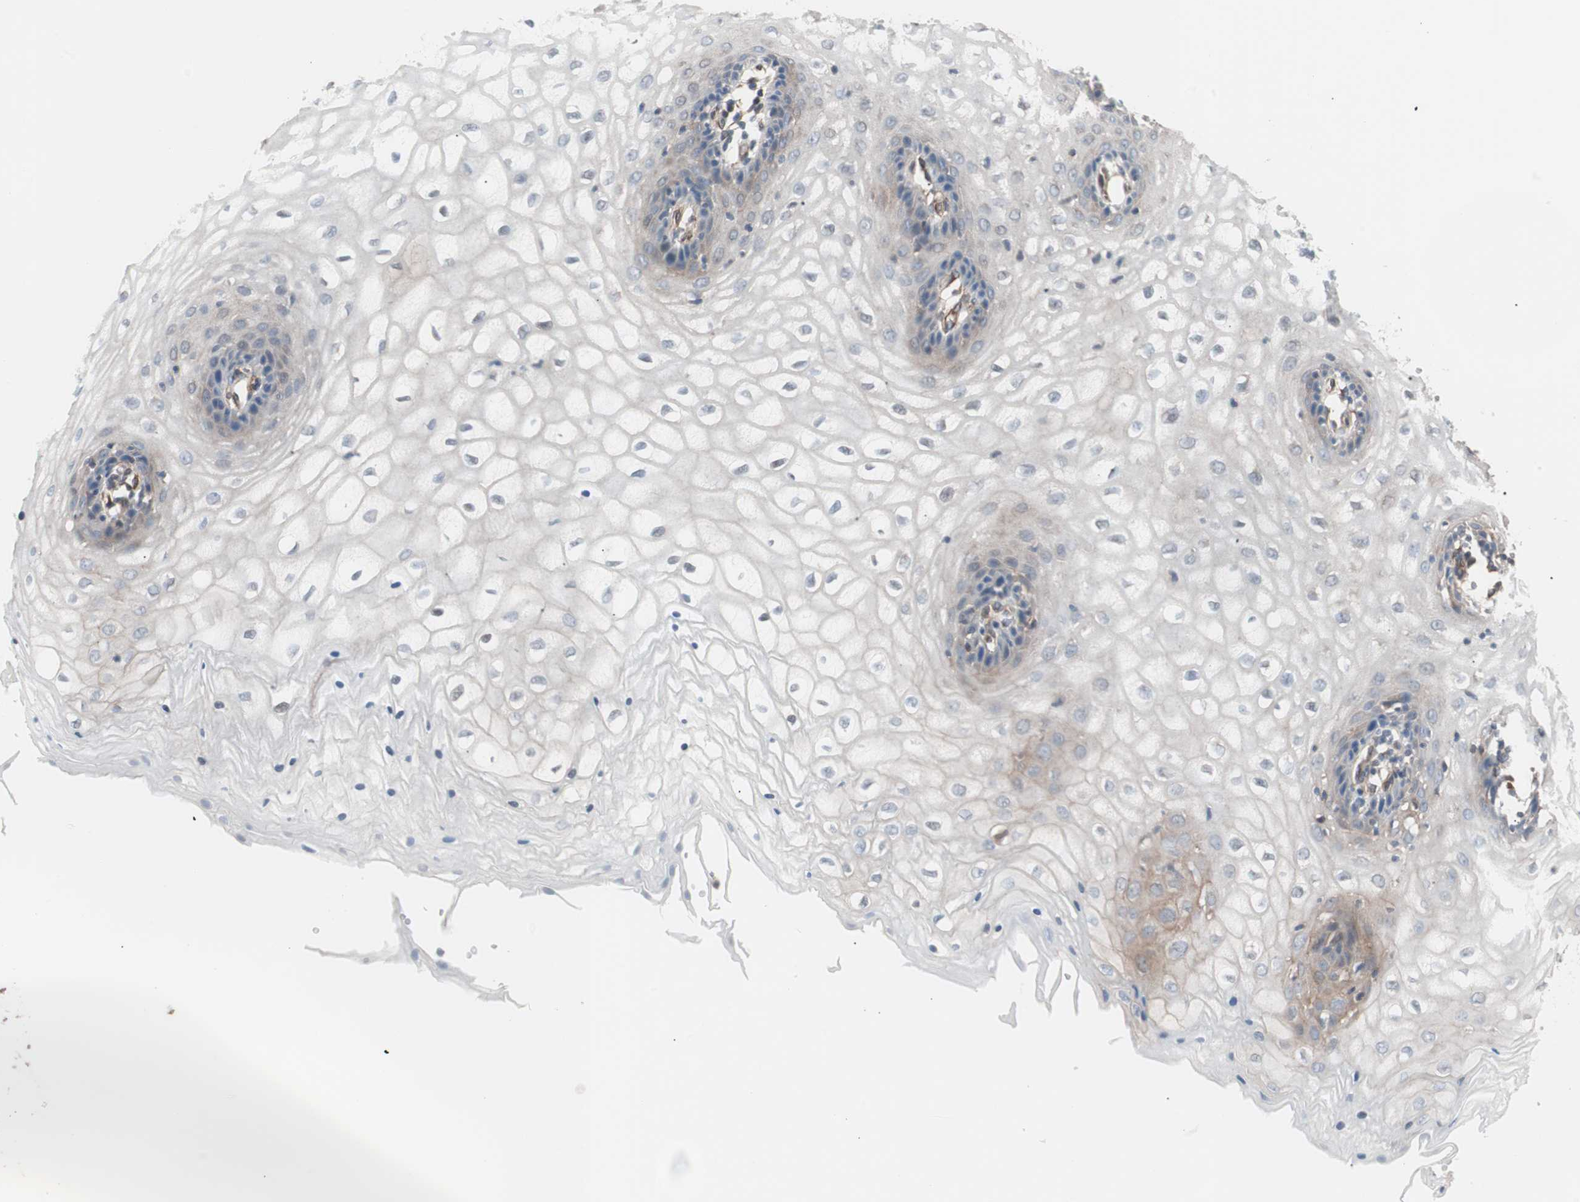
{"staining": {"intensity": "weak", "quantity": "<25%", "location": "cytoplasmic/membranous"}, "tissue": "vagina", "cell_type": "Squamous epithelial cells", "image_type": "normal", "snomed": [{"axis": "morphology", "description": "Normal tissue, NOS"}, {"axis": "topography", "description": "Vagina"}], "caption": "Immunohistochemical staining of normal human vagina demonstrates no significant expression in squamous epithelial cells.", "gene": "SMG1", "patient": {"sex": "female", "age": 34}}